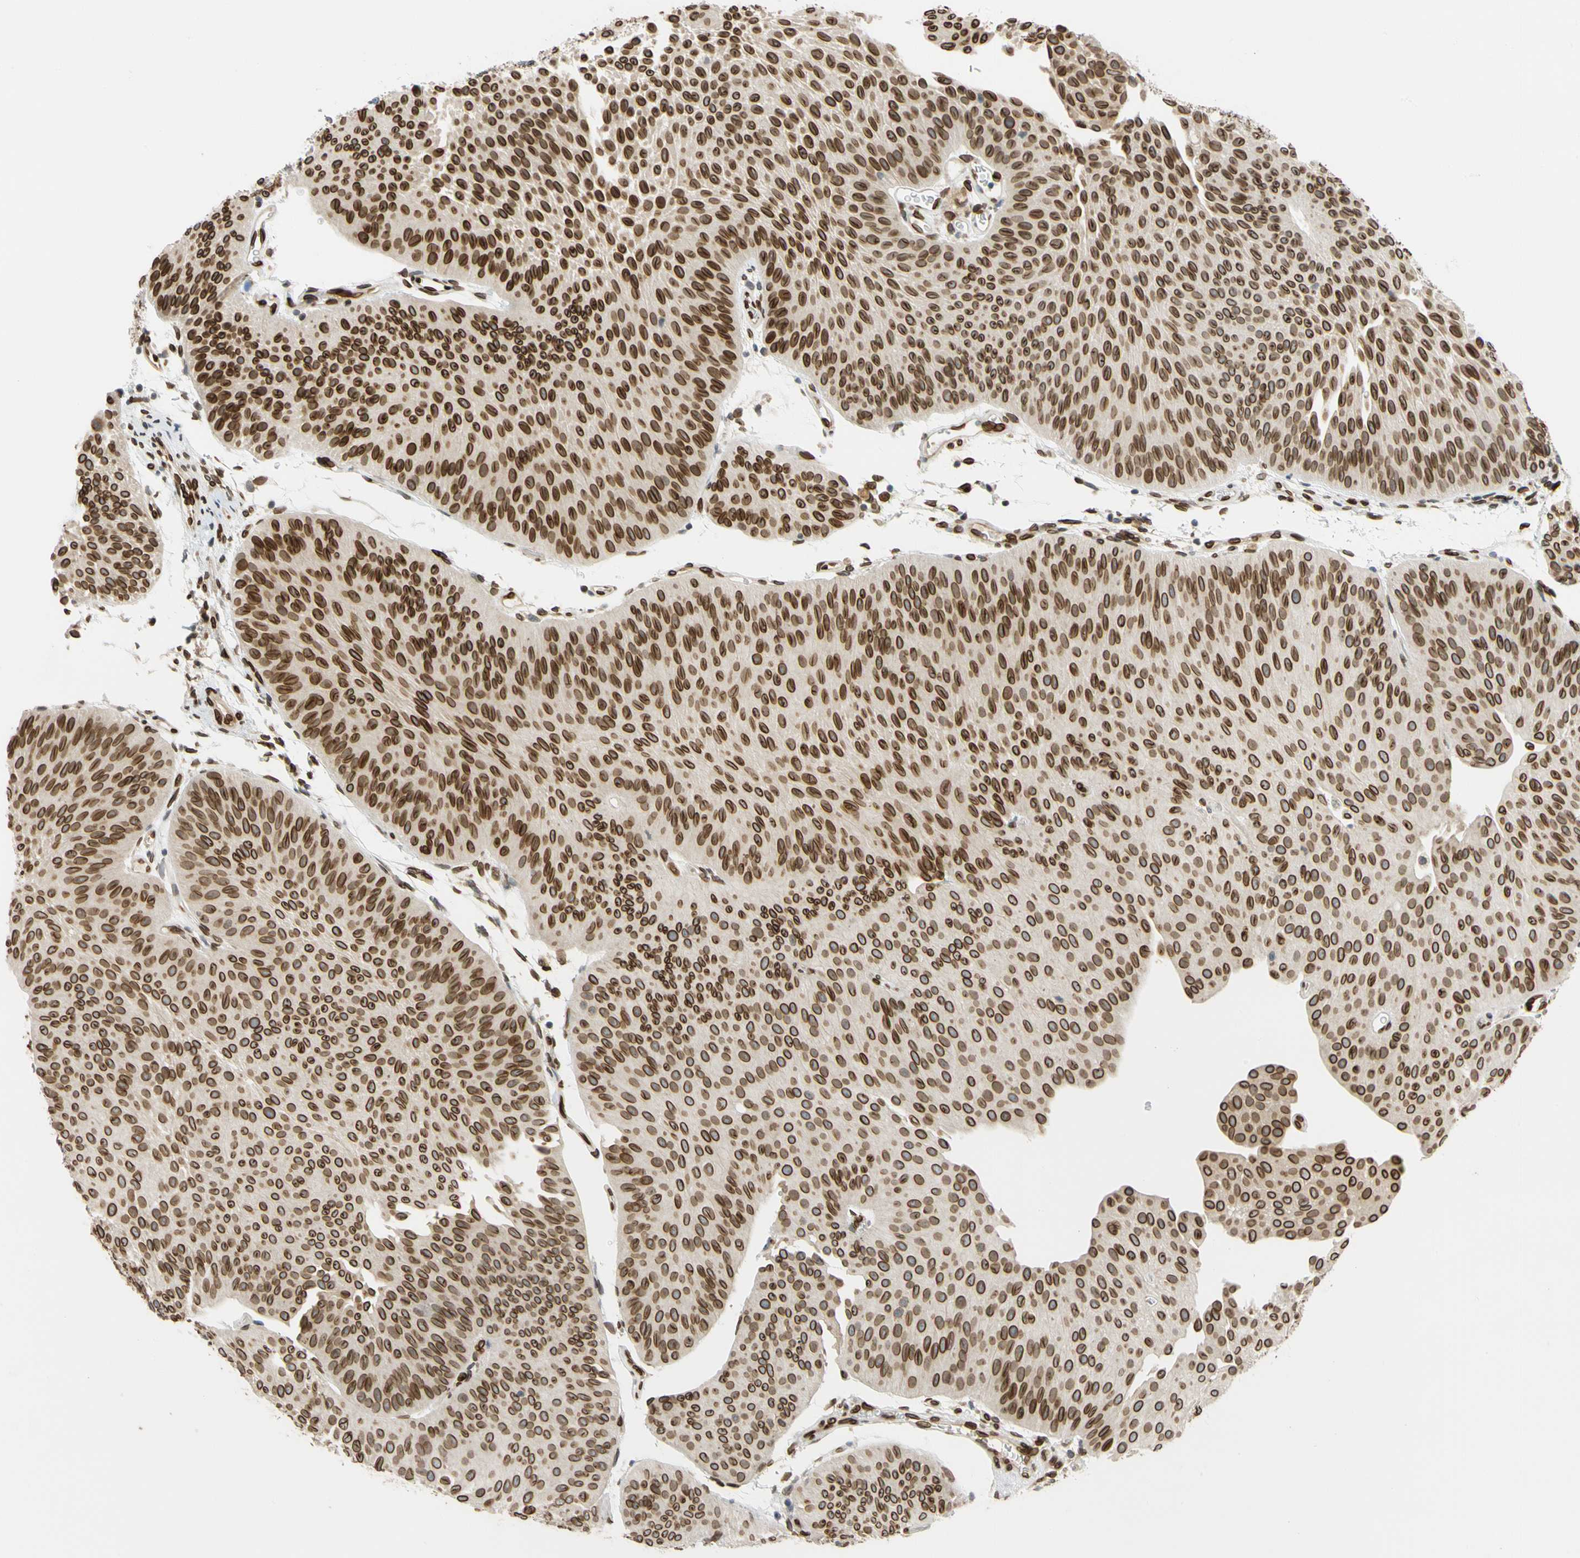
{"staining": {"intensity": "strong", "quantity": ">75%", "location": "cytoplasmic/membranous,nuclear"}, "tissue": "urothelial cancer", "cell_type": "Tumor cells", "image_type": "cancer", "snomed": [{"axis": "morphology", "description": "Urothelial carcinoma, Low grade"}, {"axis": "topography", "description": "Urinary bladder"}], "caption": "Protein expression analysis of human urothelial cancer reveals strong cytoplasmic/membranous and nuclear positivity in approximately >75% of tumor cells.", "gene": "SUN1", "patient": {"sex": "female", "age": 60}}